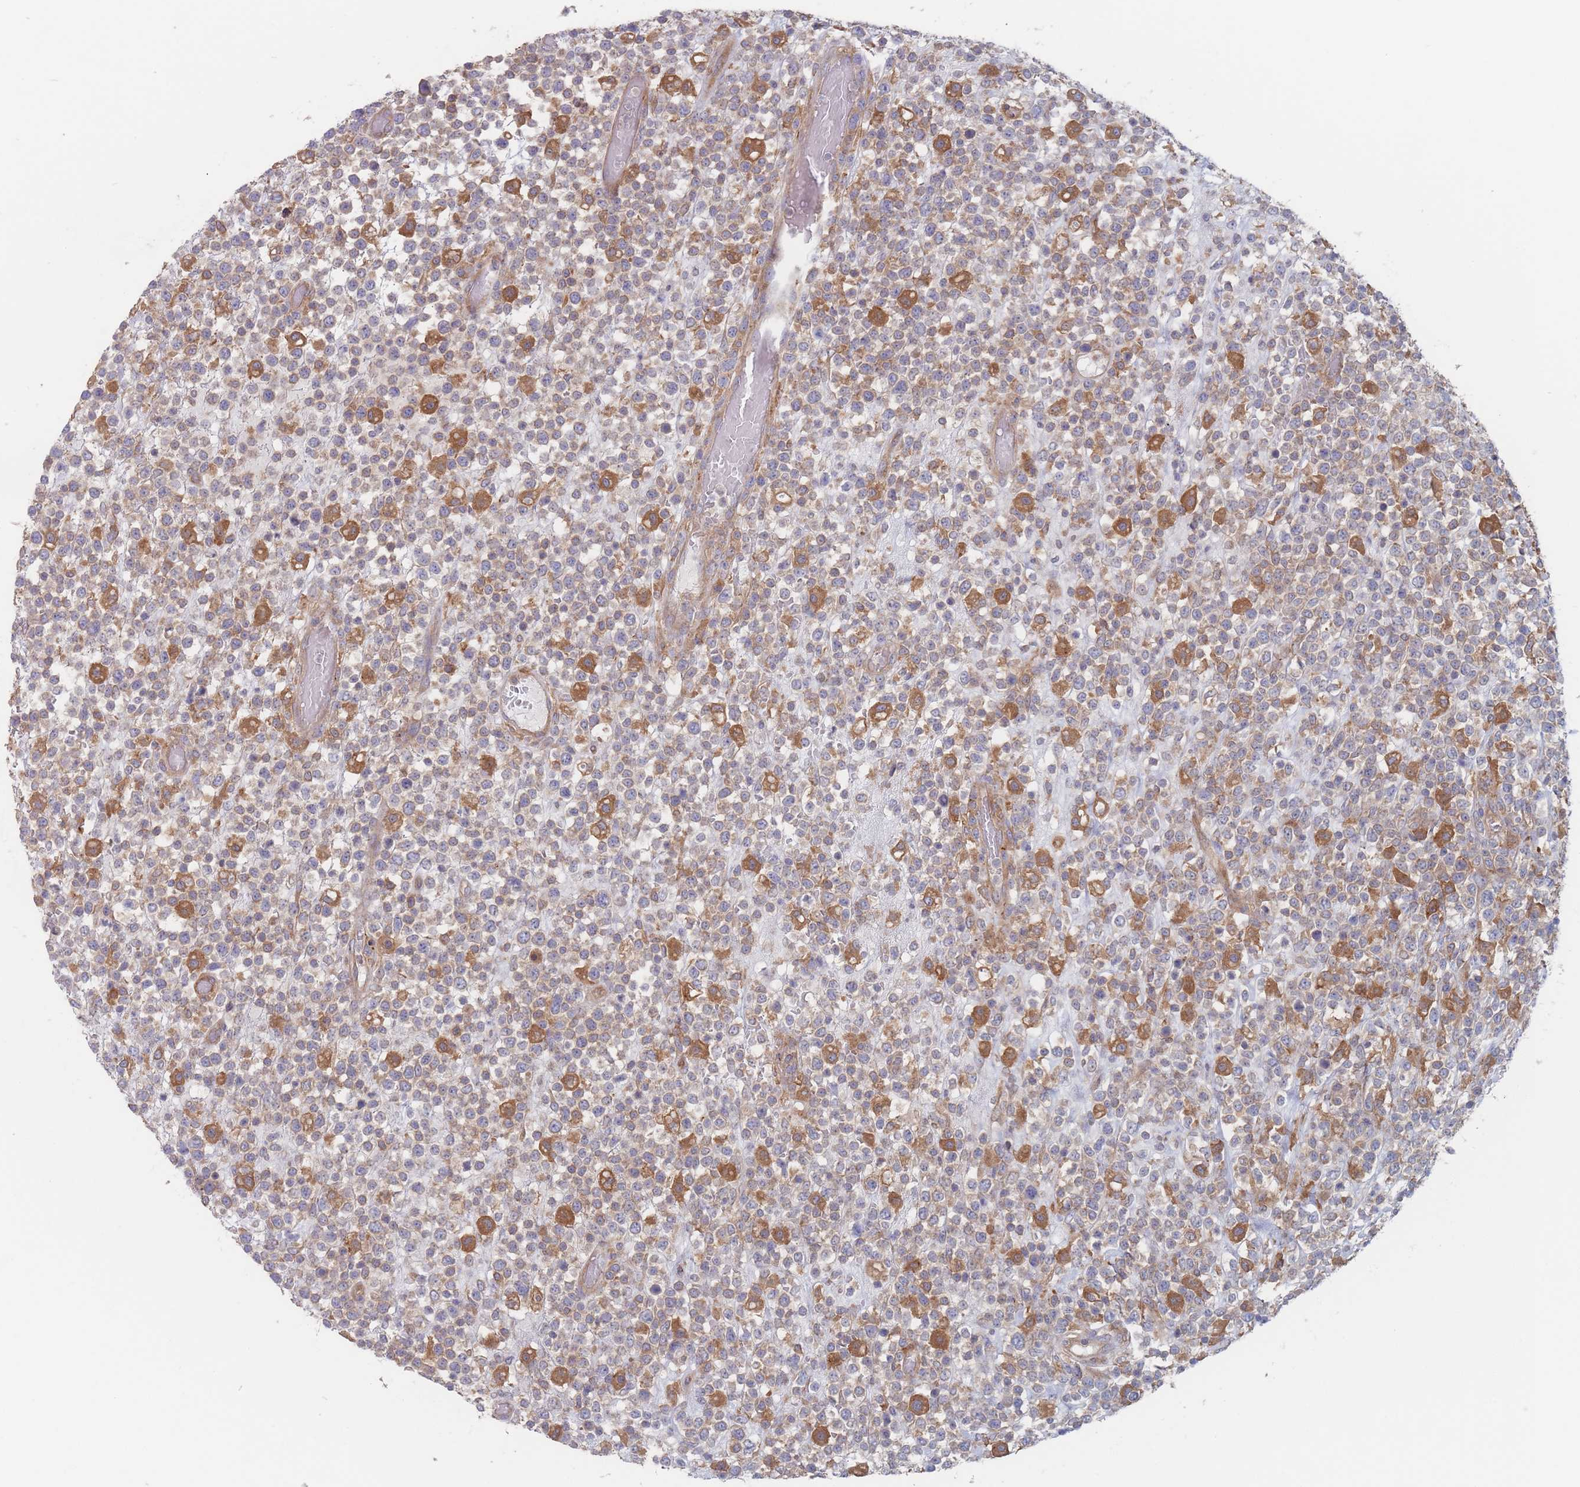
{"staining": {"intensity": "moderate", "quantity": "<25%", "location": "cytoplasmic/membranous"}, "tissue": "lymphoma", "cell_type": "Tumor cells", "image_type": "cancer", "snomed": [{"axis": "morphology", "description": "Malignant lymphoma, non-Hodgkin's type, High grade"}, {"axis": "topography", "description": "Colon"}], "caption": "Human high-grade malignant lymphoma, non-Hodgkin's type stained with a brown dye exhibits moderate cytoplasmic/membranous positive staining in about <25% of tumor cells.", "gene": "EFCC1", "patient": {"sex": "female", "age": 53}}